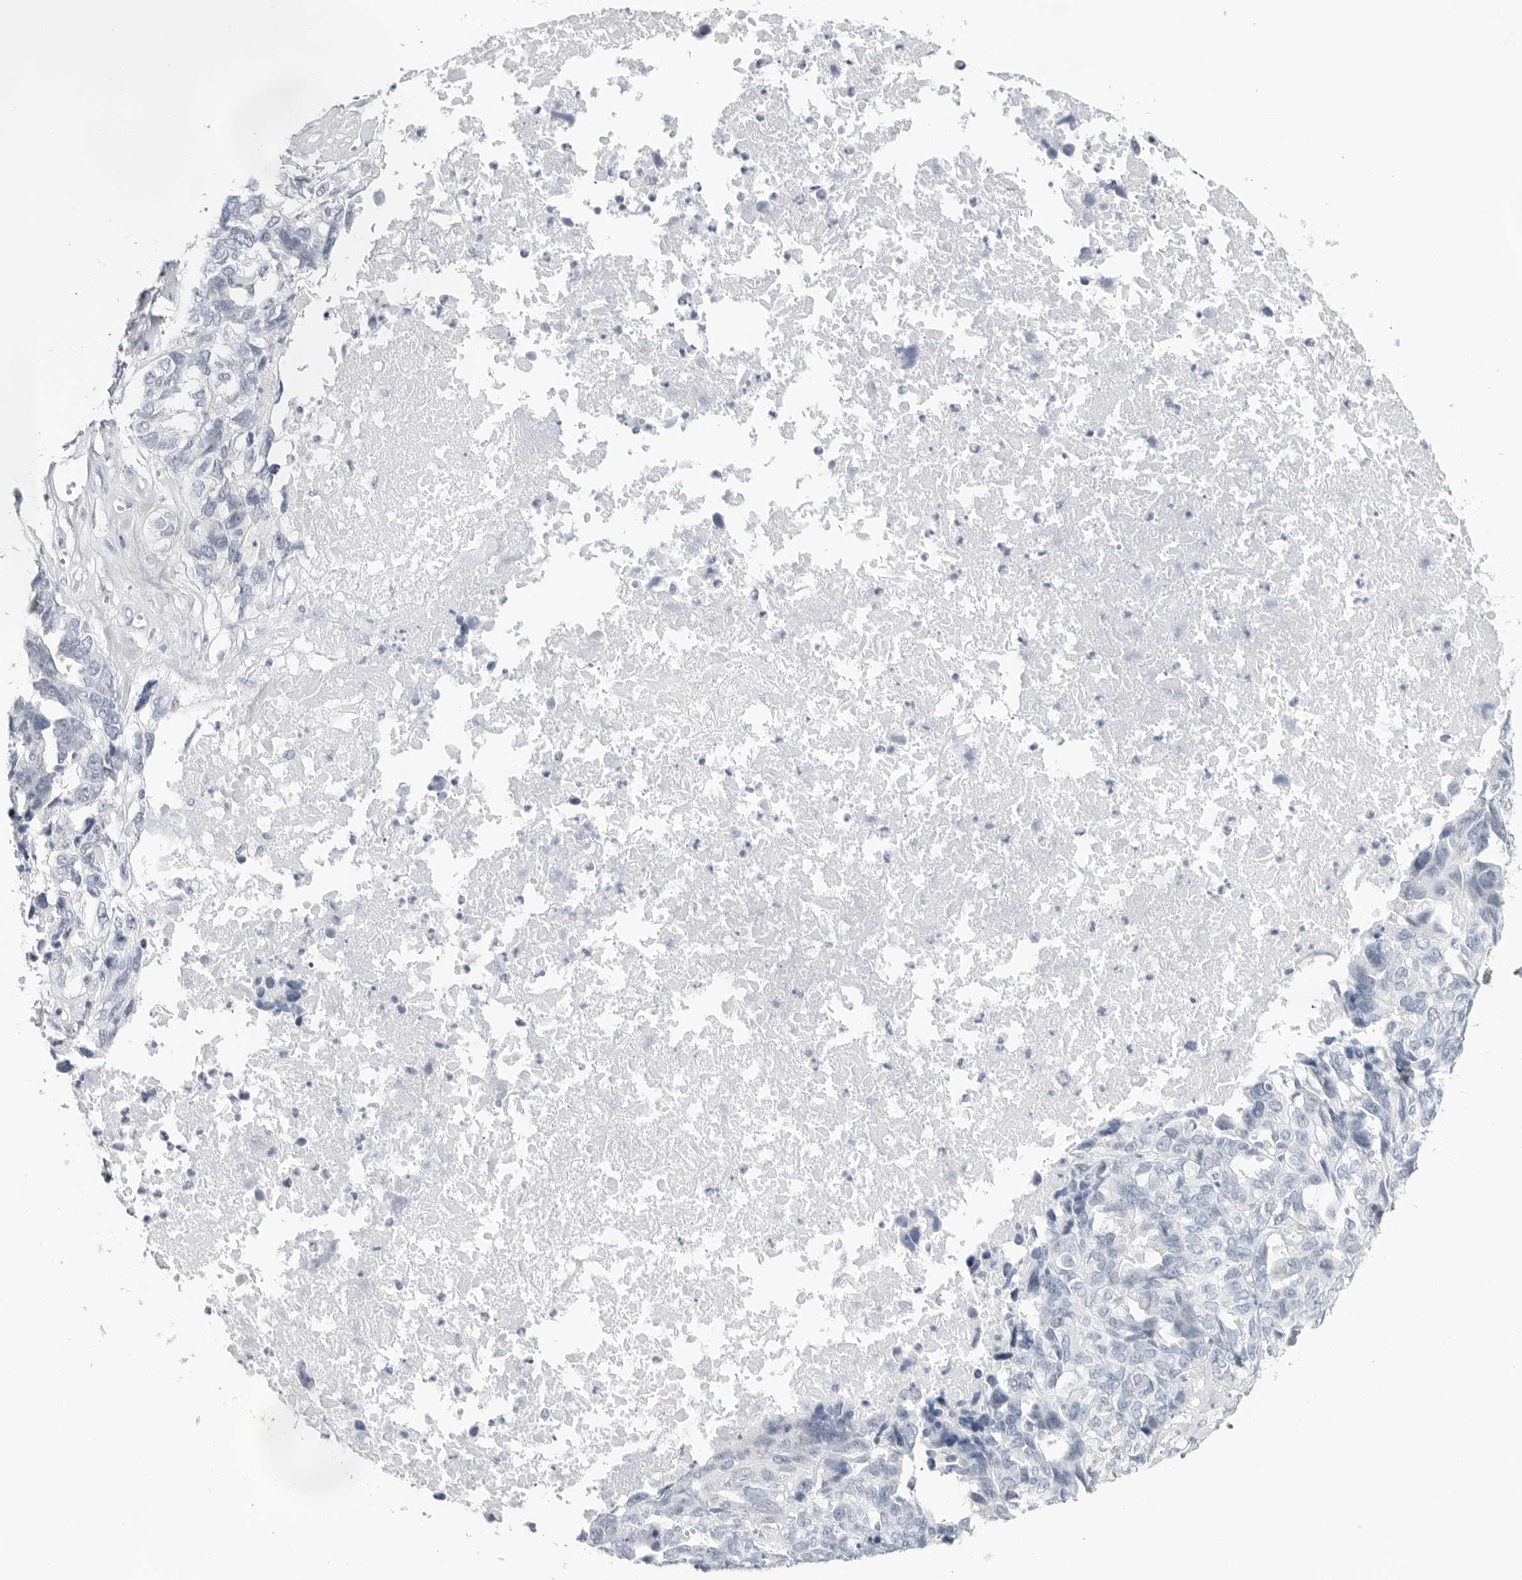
{"staining": {"intensity": "negative", "quantity": "none", "location": "none"}, "tissue": "ovarian cancer", "cell_type": "Tumor cells", "image_type": "cancer", "snomed": [{"axis": "morphology", "description": "Cystadenocarcinoma, serous, NOS"}, {"axis": "topography", "description": "Ovary"}], "caption": "Ovarian cancer was stained to show a protein in brown. There is no significant expression in tumor cells.", "gene": "HSPB7", "patient": {"sex": "female", "age": 79}}